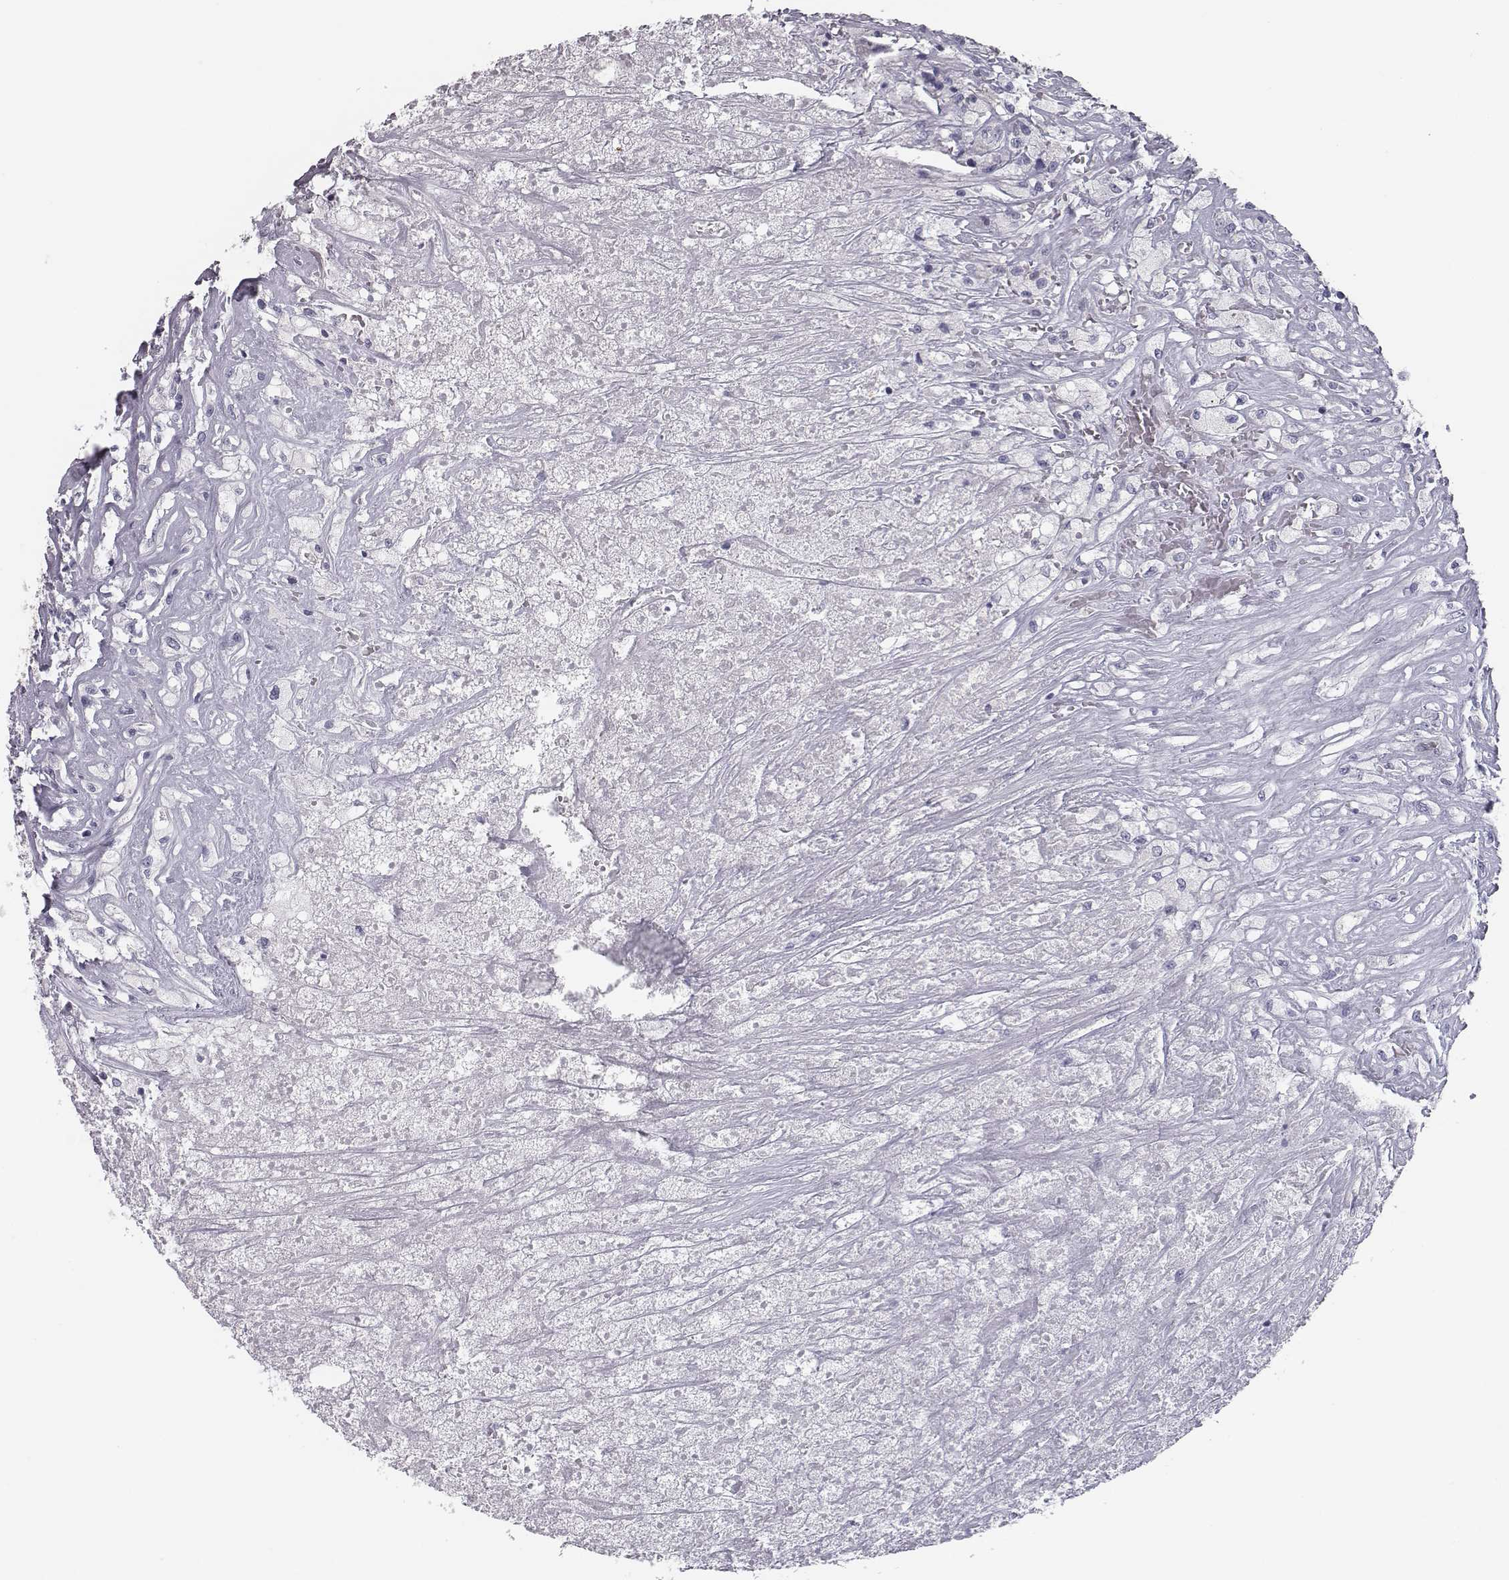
{"staining": {"intensity": "negative", "quantity": "none", "location": "none"}, "tissue": "testis cancer", "cell_type": "Tumor cells", "image_type": "cancer", "snomed": [{"axis": "morphology", "description": "Necrosis, NOS"}, {"axis": "morphology", "description": "Carcinoma, Embryonal, NOS"}, {"axis": "topography", "description": "Testis"}], "caption": "The photomicrograph displays no staining of tumor cells in embryonal carcinoma (testis).", "gene": "ISYNA1", "patient": {"sex": "male", "age": 19}}